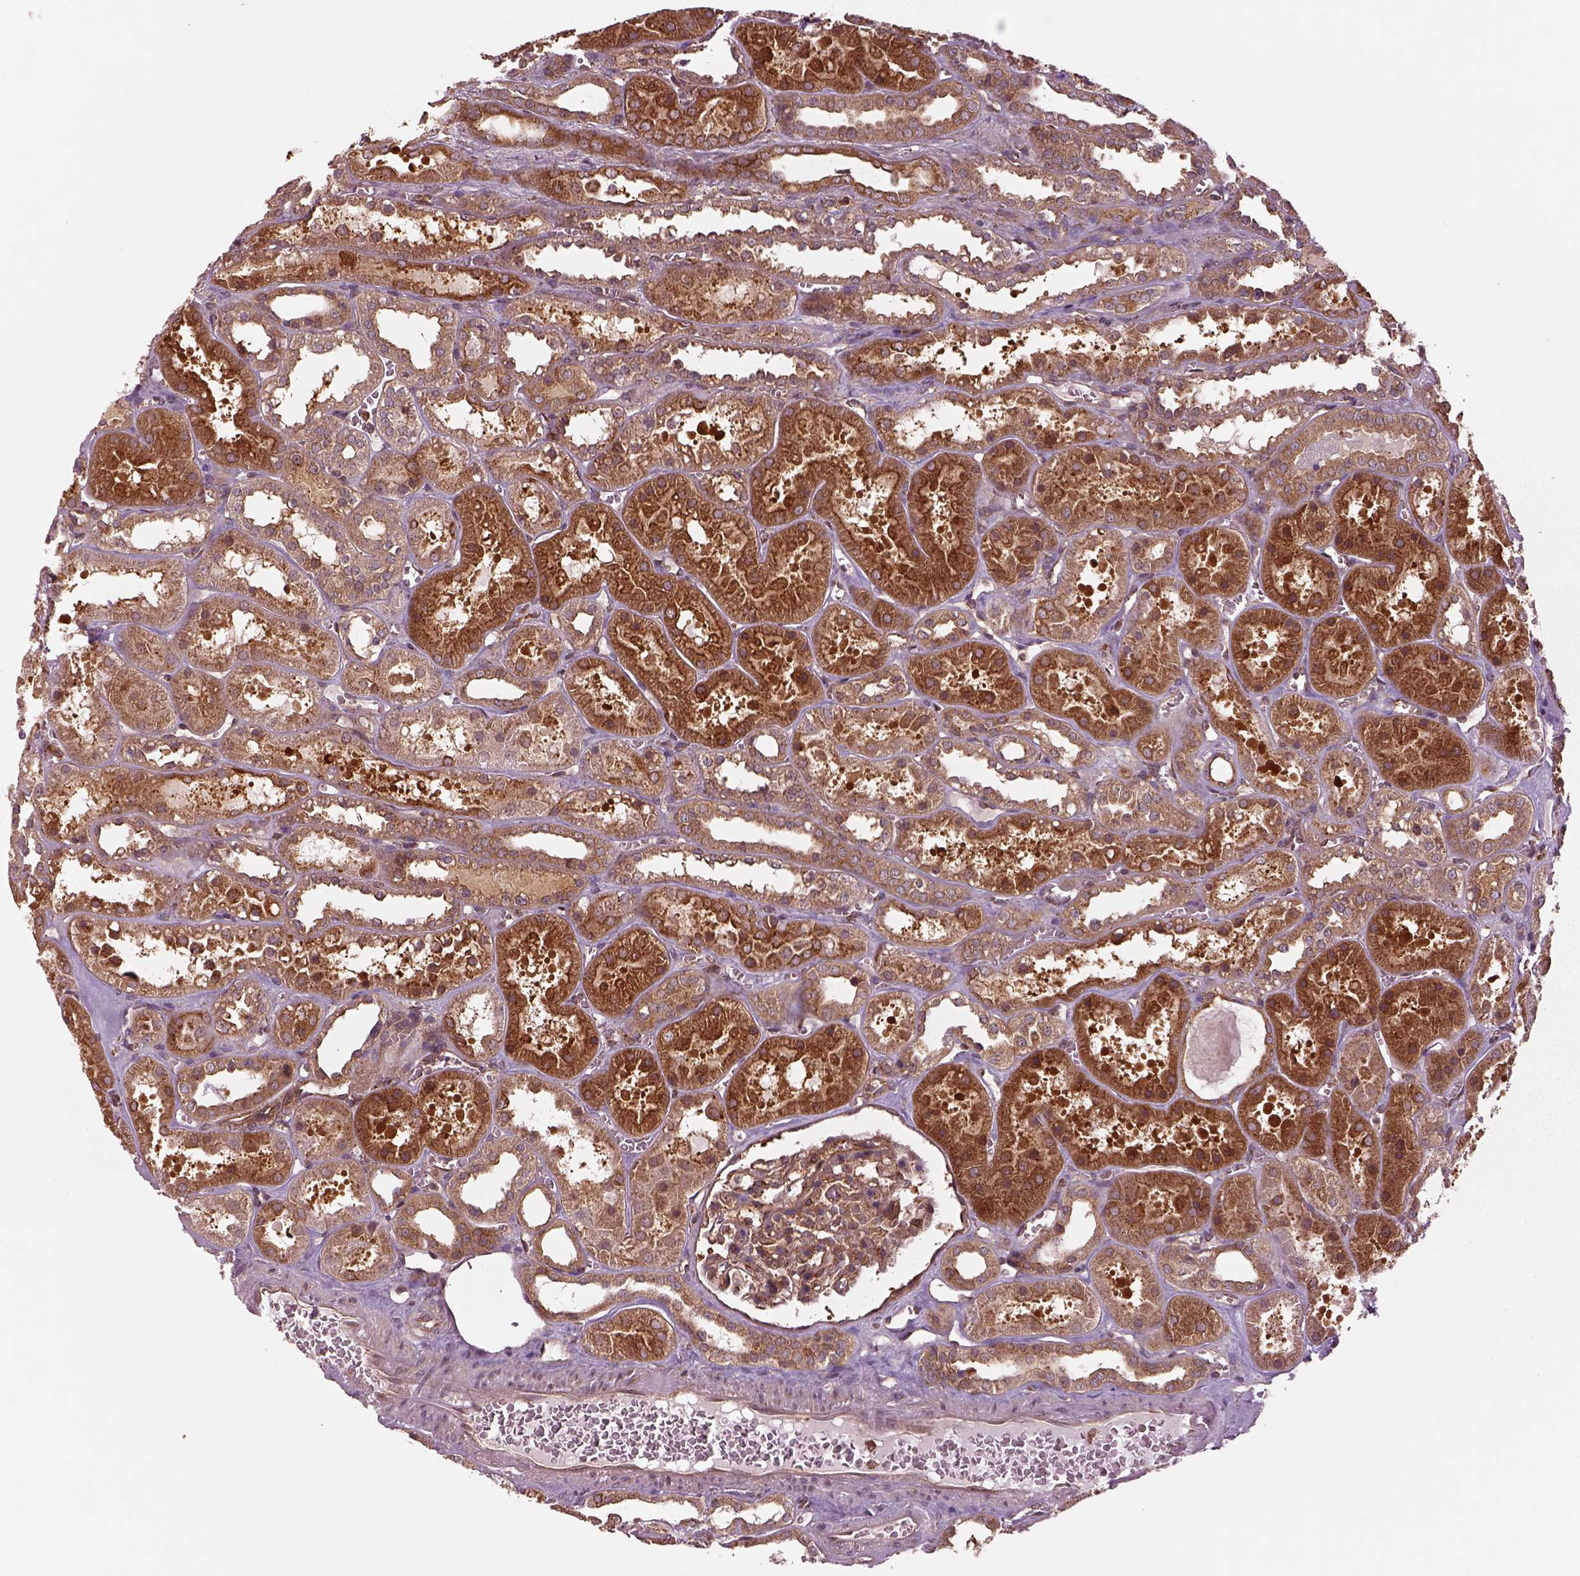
{"staining": {"intensity": "moderate", "quantity": "<25%", "location": "cytoplasmic/membranous"}, "tissue": "kidney", "cell_type": "Cells in glomeruli", "image_type": "normal", "snomed": [{"axis": "morphology", "description": "Normal tissue, NOS"}, {"axis": "topography", "description": "Kidney"}], "caption": "A photomicrograph of kidney stained for a protein displays moderate cytoplasmic/membranous brown staining in cells in glomeruli. (DAB = brown stain, brightfield microscopy at high magnification).", "gene": "WASHC2A", "patient": {"sex": "female", "age": 41}}